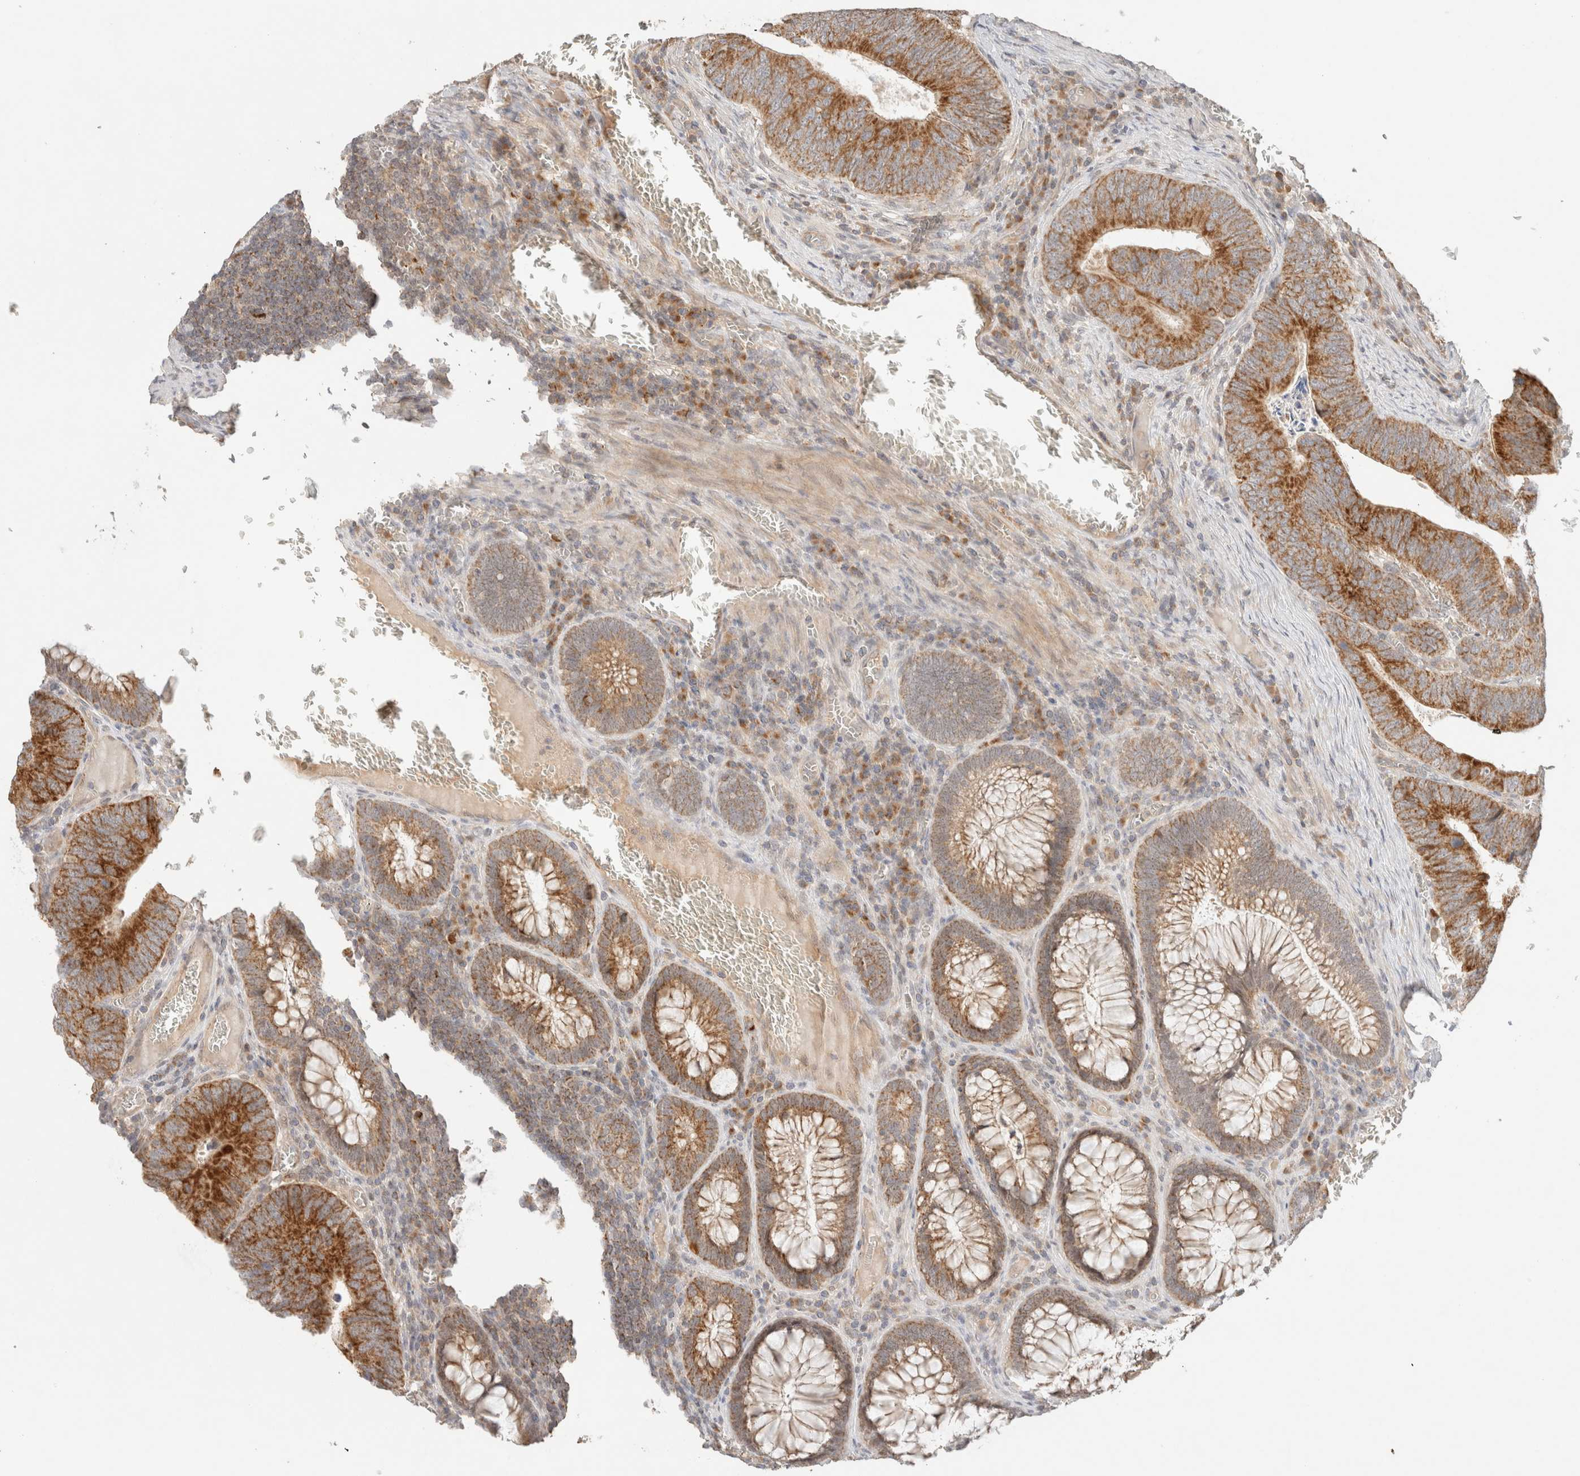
{"staining": {"intensity": "strong", "quantity": ">75%", "location": "cytoplasmic/membranous"}, "tissue": "colorectal cancer", "cell_type": "Tumor cells", "image_type": "cancer", "snomed": [{"axis": "morphology", "description": "Inflammation, NOS"}, {"axis": "morphology", "description": "Adenocarcinoma, NOS"}, {"axis": "topography", "description": "Colon"}], "caption": "Immunohistochemistry (IHC) of adenocarcinoma (colorectal) shows high levels of strong cytoplasmic/membranous positivity in approximately >75% of tumor cells.", "gene": "MRM3", "patient": {"sex": "male", "age": 72}}